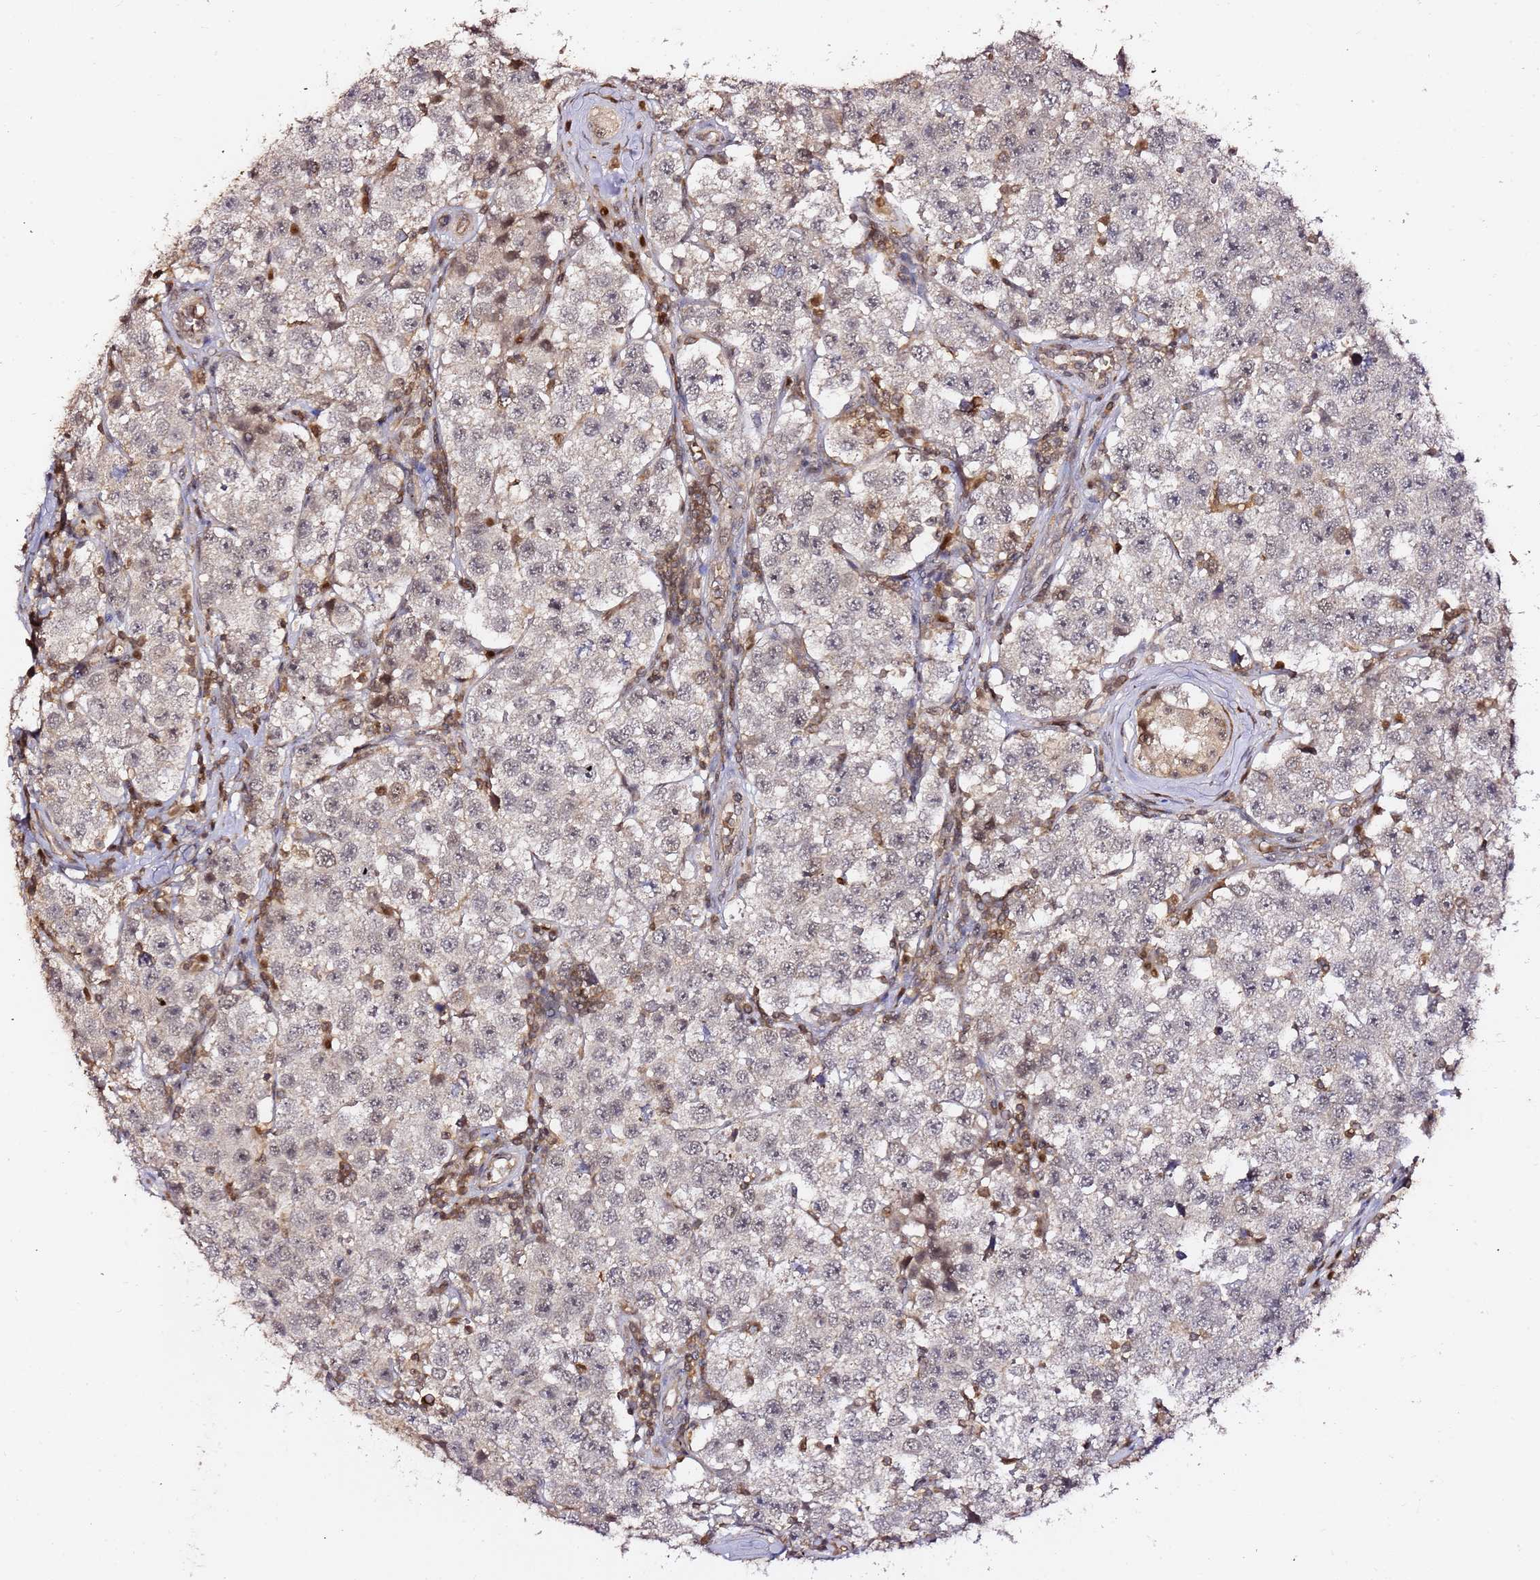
{"staining": {"intensity": "negative", "quantity": "none", "location": "none"}, "tissue": "testis cancer", "cell_type": "Tumor cells", "image_type": "cancer", "snomed": [{"axis": "morphology", "description": "Seminoma, NOS"}, {"axis": "topography", "description": "Testis"}], "caption": "The immunohistochemistry photomicrograph has no significant positivity in tumor cells of testis seminoma tissue.", "gene": "OR5V1", "patient": {"sex": "male", "age": 34}}